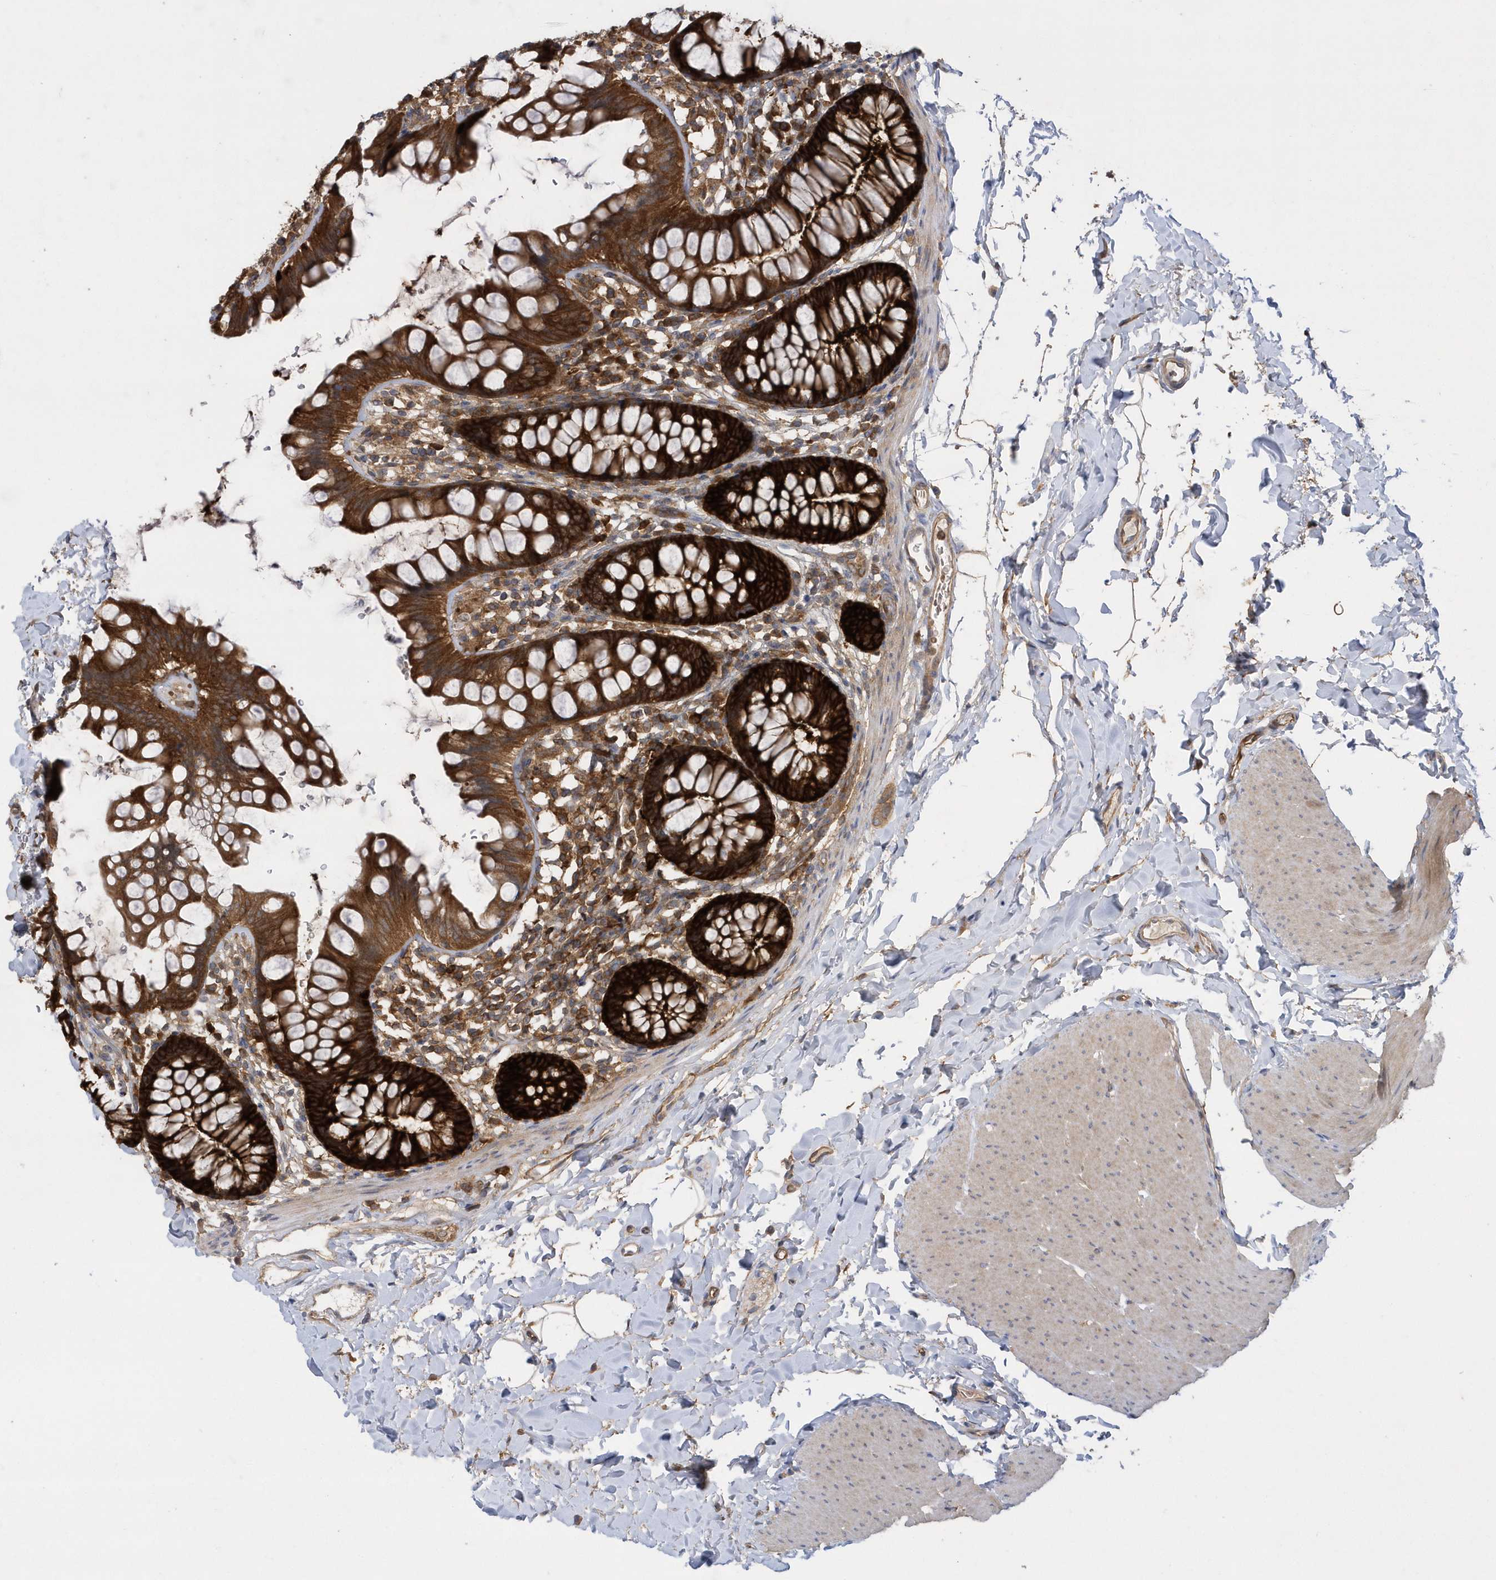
{"staining": {"intensity": "moderate", "quantity": ">75%", "location": "cytoplasmic/membranous"}, "tissue": "colon", "cell_type": "Endothelial cells", "image_type": "normal", "snomed": [{"axis": "morphology", "description": "Normal tissue, NOS"}, {"axis": "topography", "description": "Colon"}], "caption": "Immunohistochemistry (IHC) (DAB) staining of benign colon demonstrates moderate cytoplasmic/membranous protein staining in about >75% of endothelial cells.", "gene": "PAICS", "patient": {"sex": "female", "age": 62}}